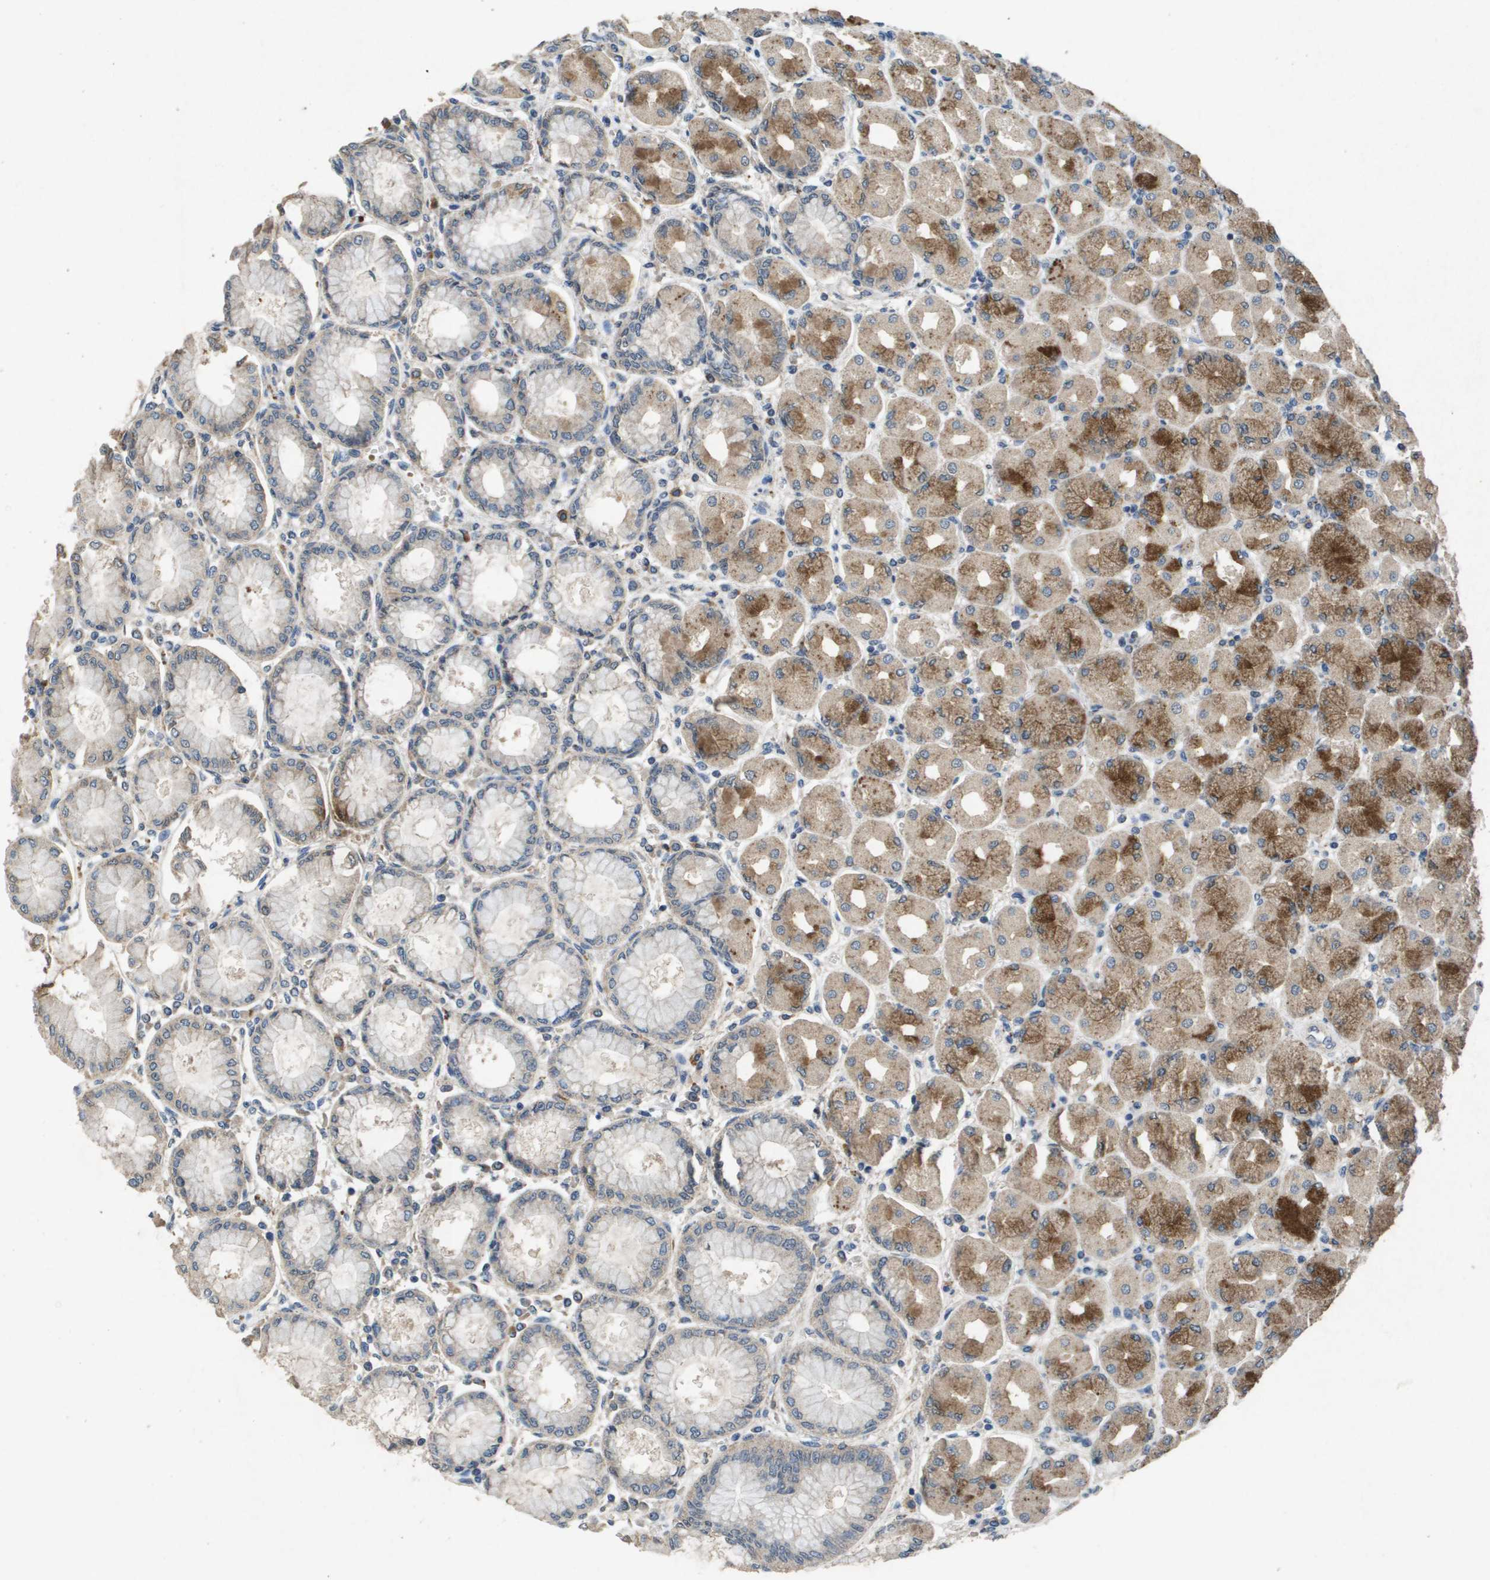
{"staining": {"intensity": "strong", "quantity": "25%-75%", "location": "cytoplasmic/membranous"}, "tissue": "stomach", "cell_type": "Glandular cells", "image_type": "normal", "snomed": [{"axis": "morphology", "description": "Normal tissue, NOS"}, {"axis": "topography", "description": "Stomach, upper"}], "caption": "IHC of benign stomach shows high levels of strong cytoplasmic/membranous expression in about 25%-75% of glandular cells.", "gene": "PROC", "patient": {"sex": "female", "age": 56}}